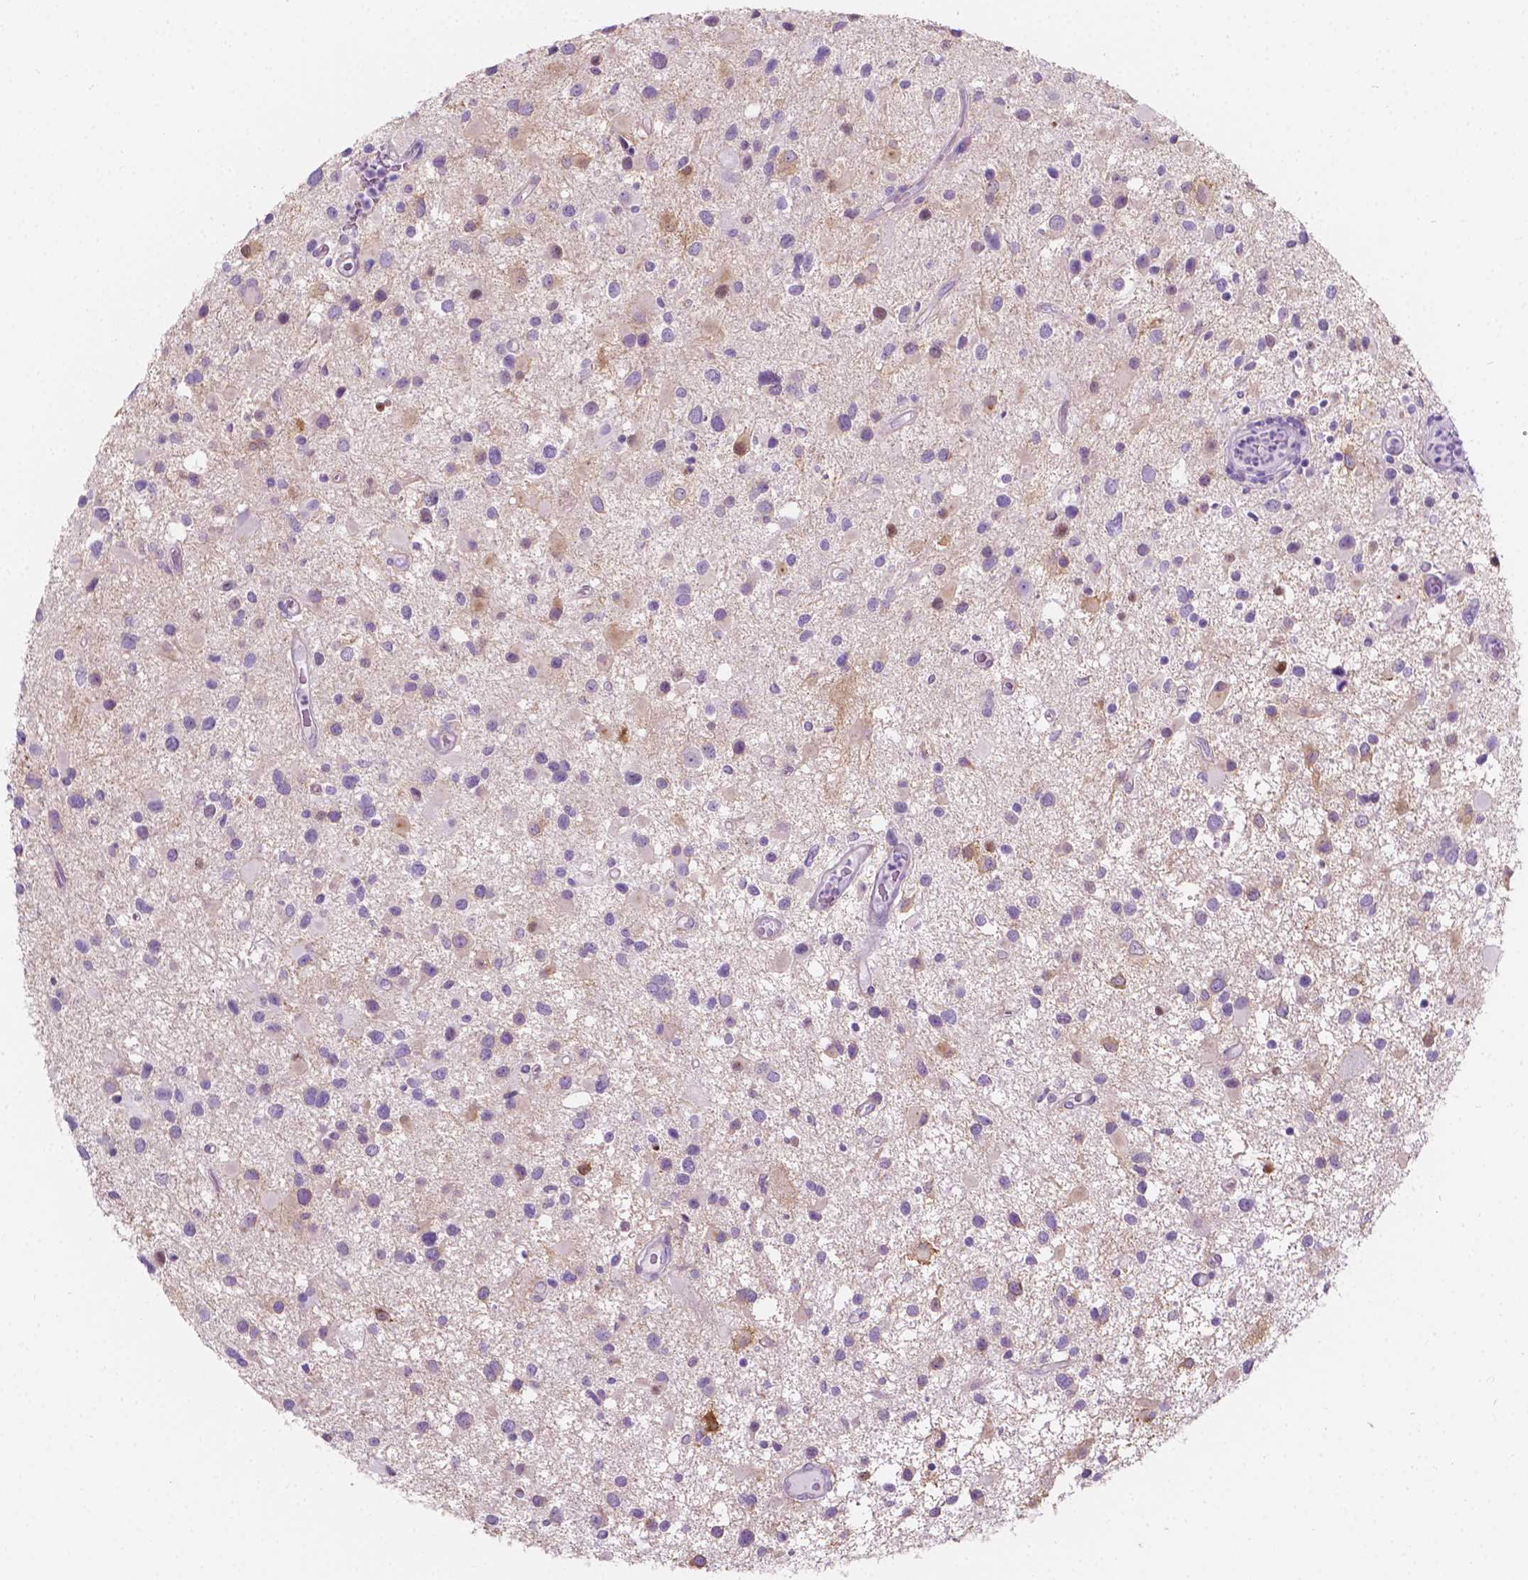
{"staining": {"intensity": "negative", "quantity": "none", "location": "none"}, "tissue": "glioma", "cell_type": "Tumor cells", "image_type": "cancer", "snomed": [{"axis": "morphology", "description": "Glioma, malignant, Low grade"}, {"axis": "topography", "description": "Brain"}], "caption": "Glioma stained for a protein using IHC reveals no positivity tumor cells.", "gene": "NOS1AP", "patient": {"sex": "female", "age": 32}}